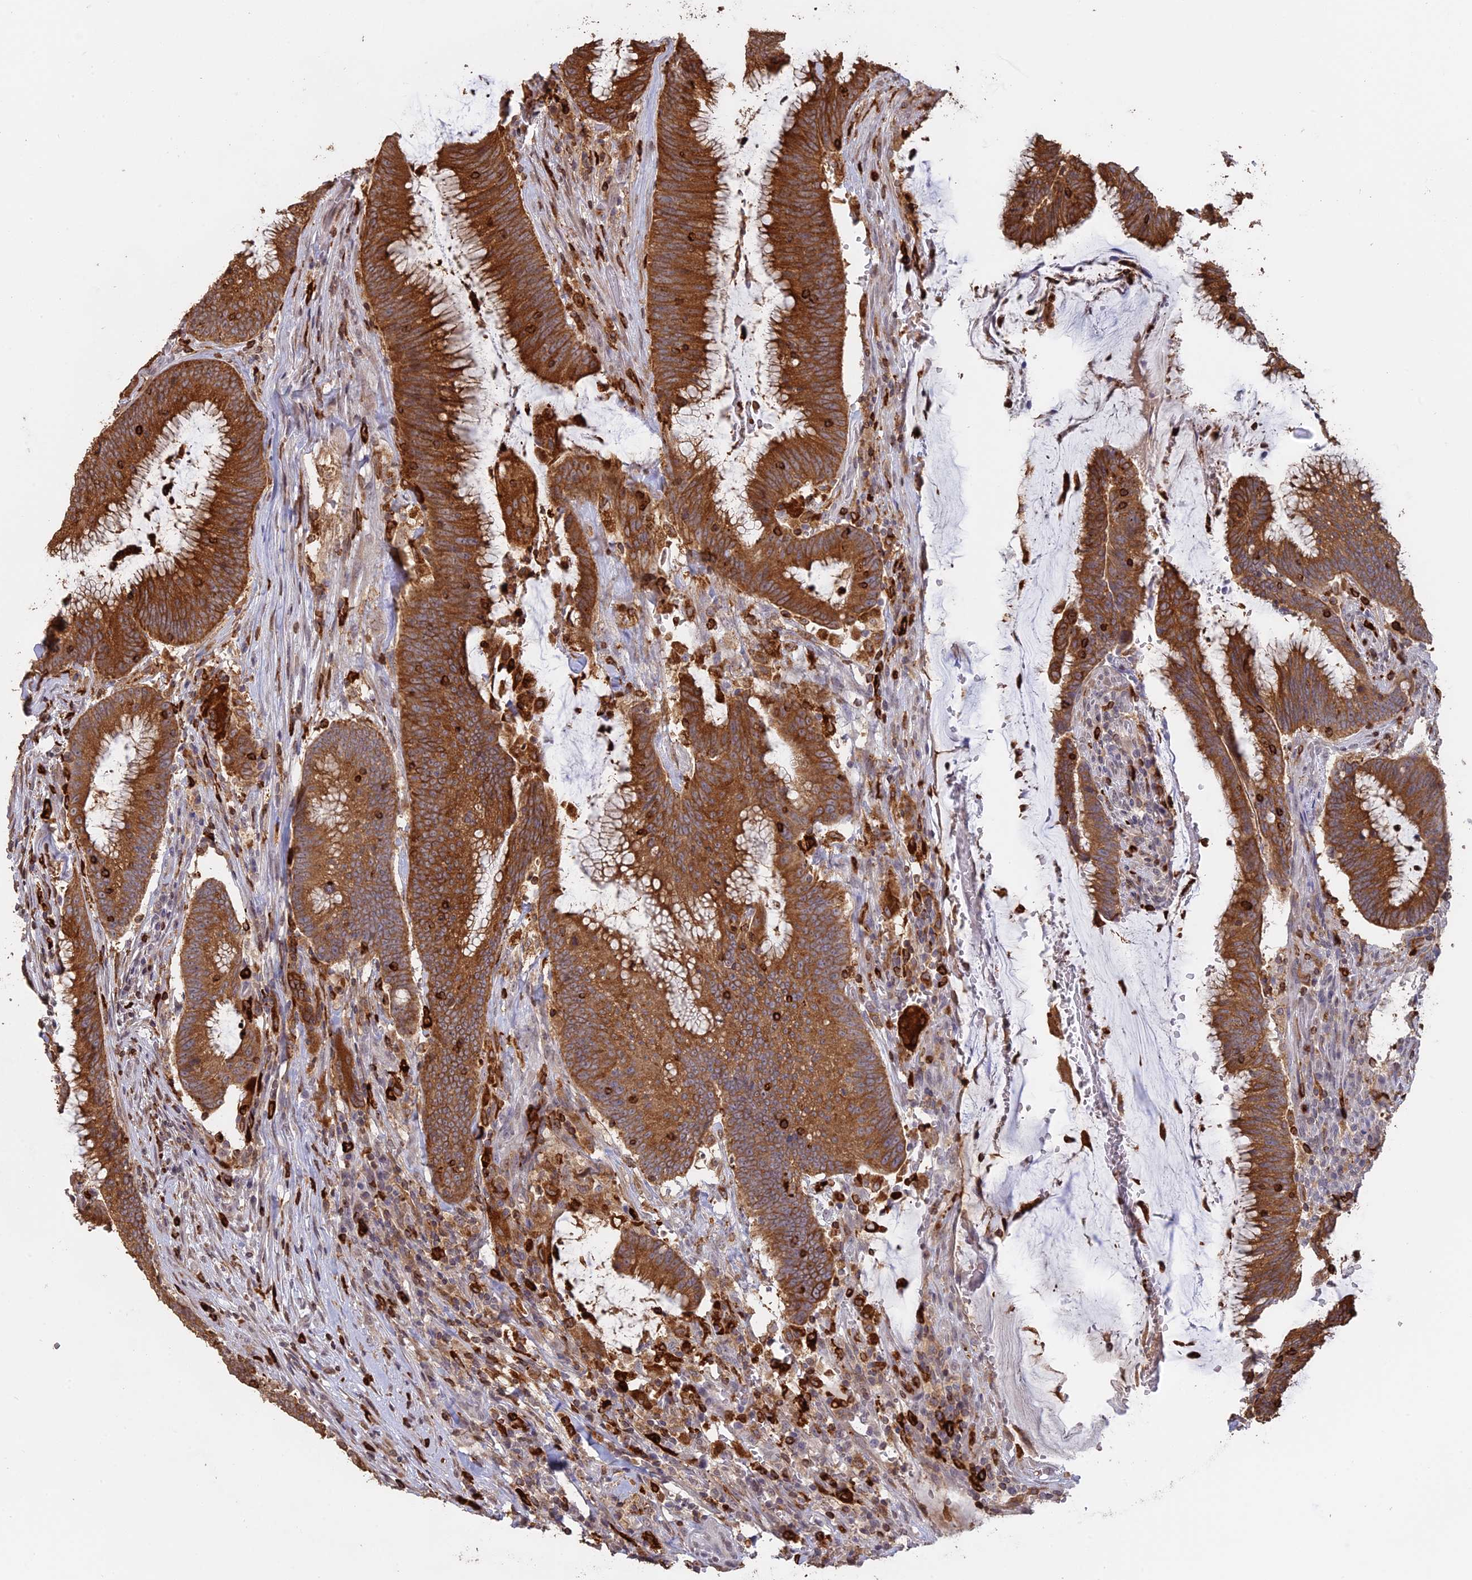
{"staining": {"intensity": "moderate", "quantity": ">75%", "location": "cytoplasmic/membranous"}, "tissue": "colorectal cancer", "cell_type": "Tumor cells", "image_type": "cancer", "snomed": [{"axis": "morphology", "description": "Adenocarcinoma, NOS"}, {"axis": "topography", "description": "Rectum"}], "caption": "Colorectal cancer stained with a protein marker exhibits moderate staining in tumor cells.", "gene": "APOBR", "patient": {"sex": "female", "age": 77}}